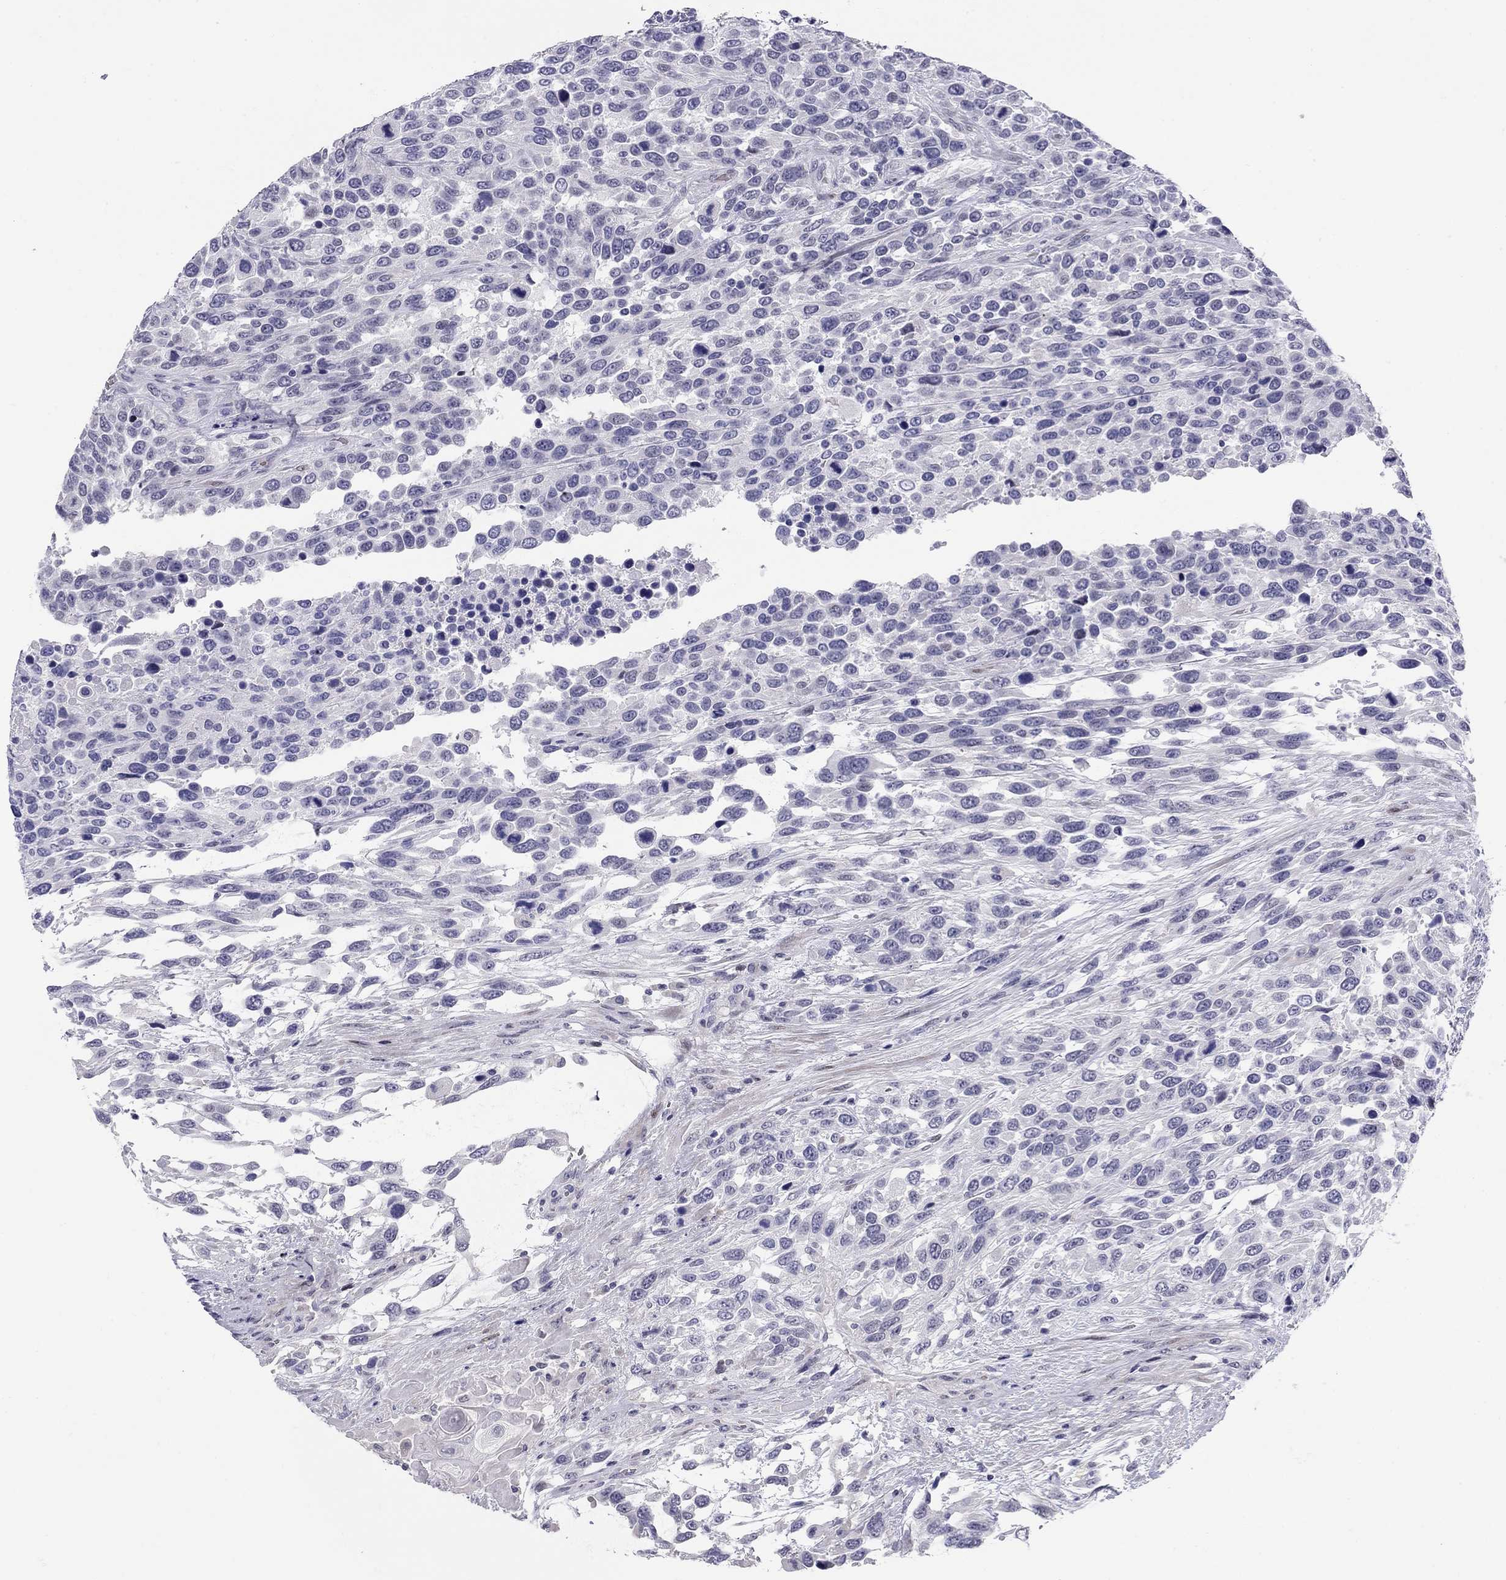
{"staining": {"intensity": "negative", "quantity": "none", "location": "none"}, "tissue": "urothelial cancer", "cell_type": "Tumor cells", "image_type": "cancer", "snomed": [{"axis": "morphology", "description": "Urothelial carcinoma, High grade"}, {"axis": "topography", "description": "Urinary bladder"}], "caption": "Histopathology image shows no protein staining in tumor cells of urothelial carcinoma (high-grade) tissue. (Stains: DAB (3,3'-diaminobenzidine) immunohistochemistry (IHC) with hematoxylin counter stain, Microscopy: brightfield microscopy at high magnification).", "gene": "C8orf88", "patient": {"sex": "female", "age": 70}}